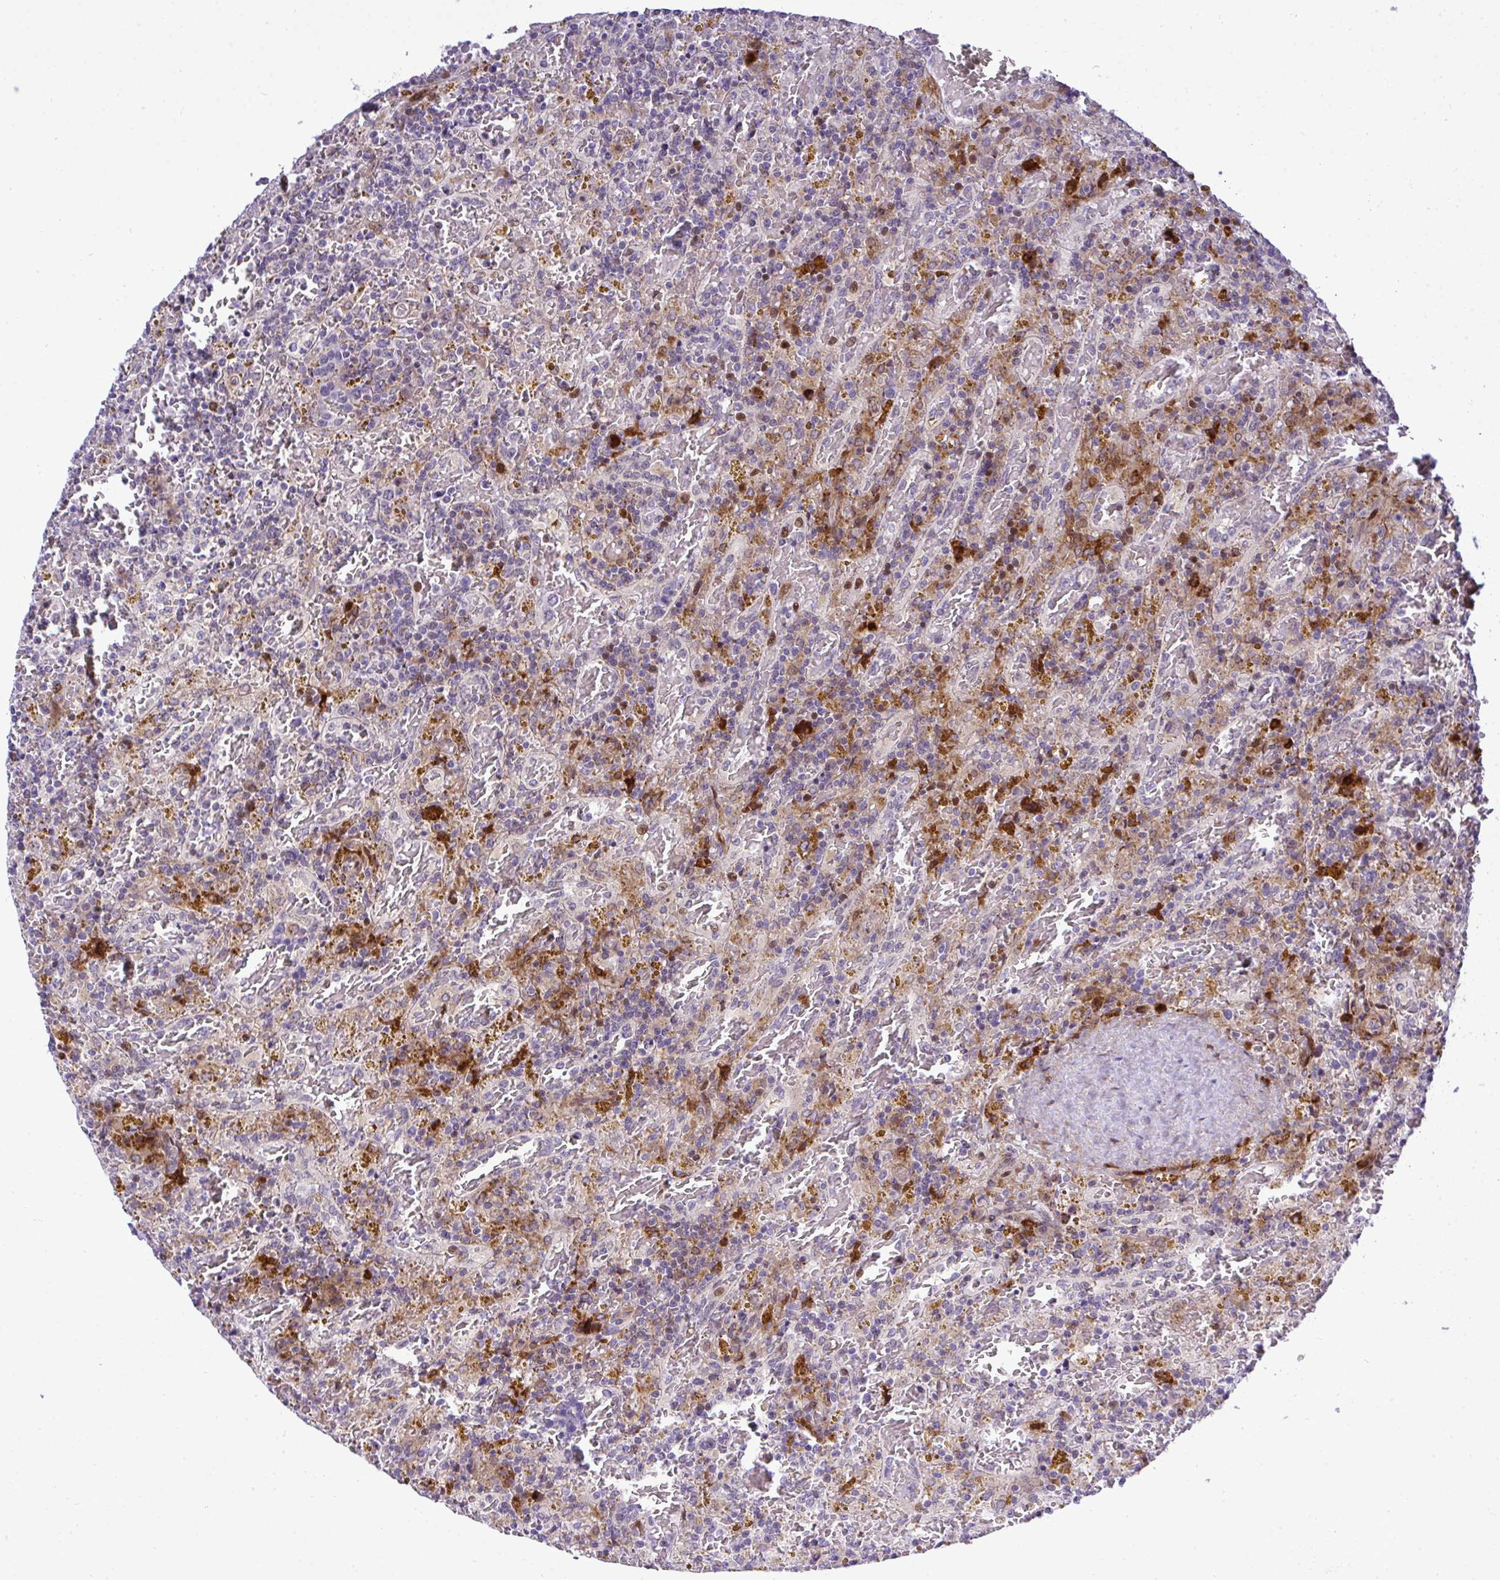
{"staining": {"intensity": "negative", "quantity": "none", "location": "none"}, "tissue": "lymphoma", "cell_type": "Tumor cells", "image_type": "cancer", "snomed": [{"axis": "morphology", "description": "Malignant lymphoma, non-Hodgkin's type, Low grade"}, {"axis": "topography", "description": "Spleen"}], "caption": "Micrograph shows no significant protein expression in tumor cells of malignant lymphoma, non-Hodgkin's type (low-grade). (Brightfield microscopy of DAB immunohistochemistry at high magnification).", "gene": "CASTOR2", "patient": {"sex": "female", "age": 65}}